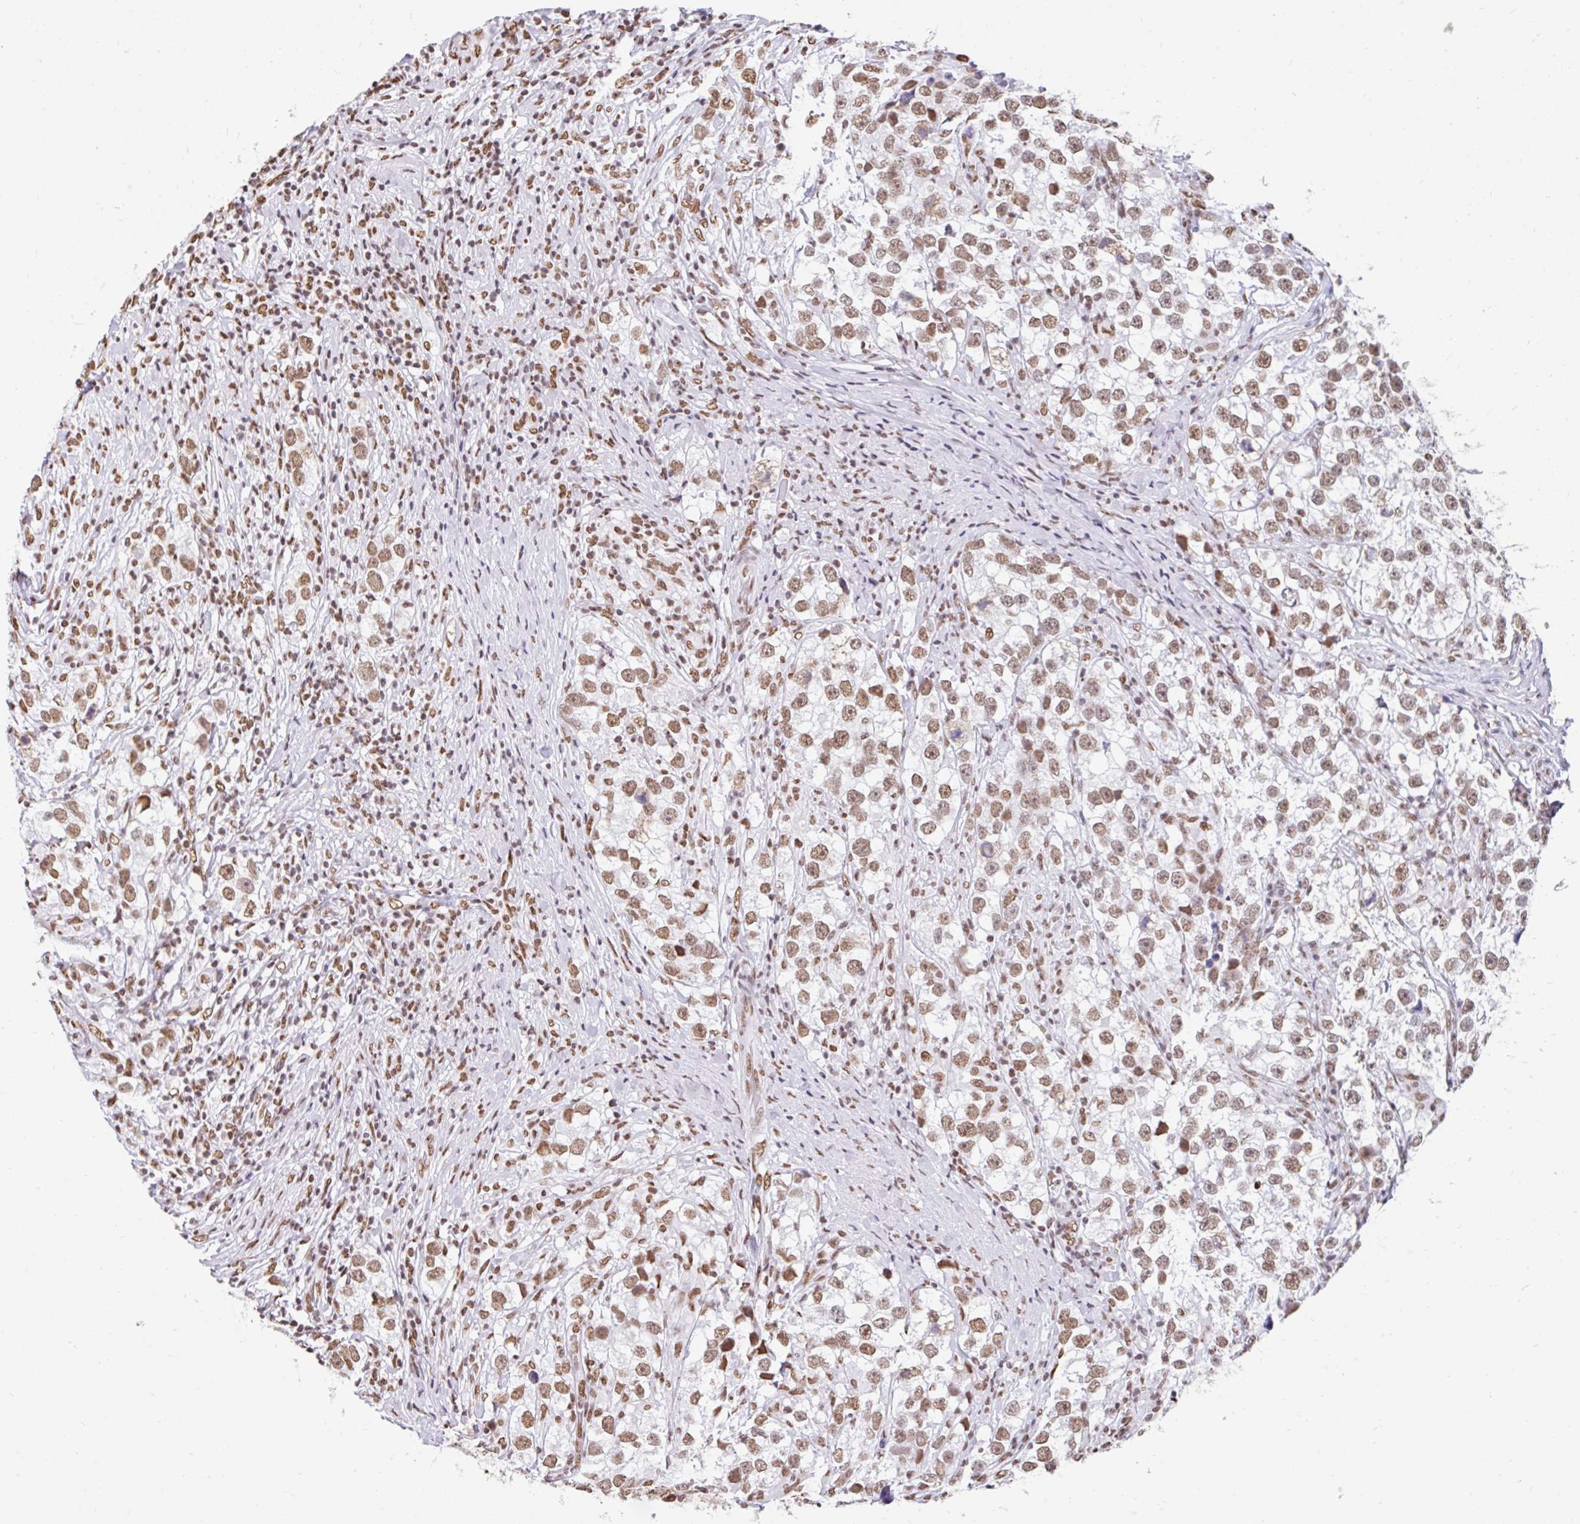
{"staining": {"intensity": "moderate", "quantity": ">75%", "location": "nuclear"}, "tissue": "testis cancer", "cell_type": "Tumor cells", "image_type": "cancer", "snomed": [{"axis": "morphology", "description": "Seminoma, NOS"}, {"axis": "topography", "description": "Testis"}], "caption": "Protein expression analysis of testis seminoma reveals moderate nuclear expression in approximately >75% of tumor cells.", "gene": "KHDRBS1", "patient": {"sex": "male", "age": 46}}